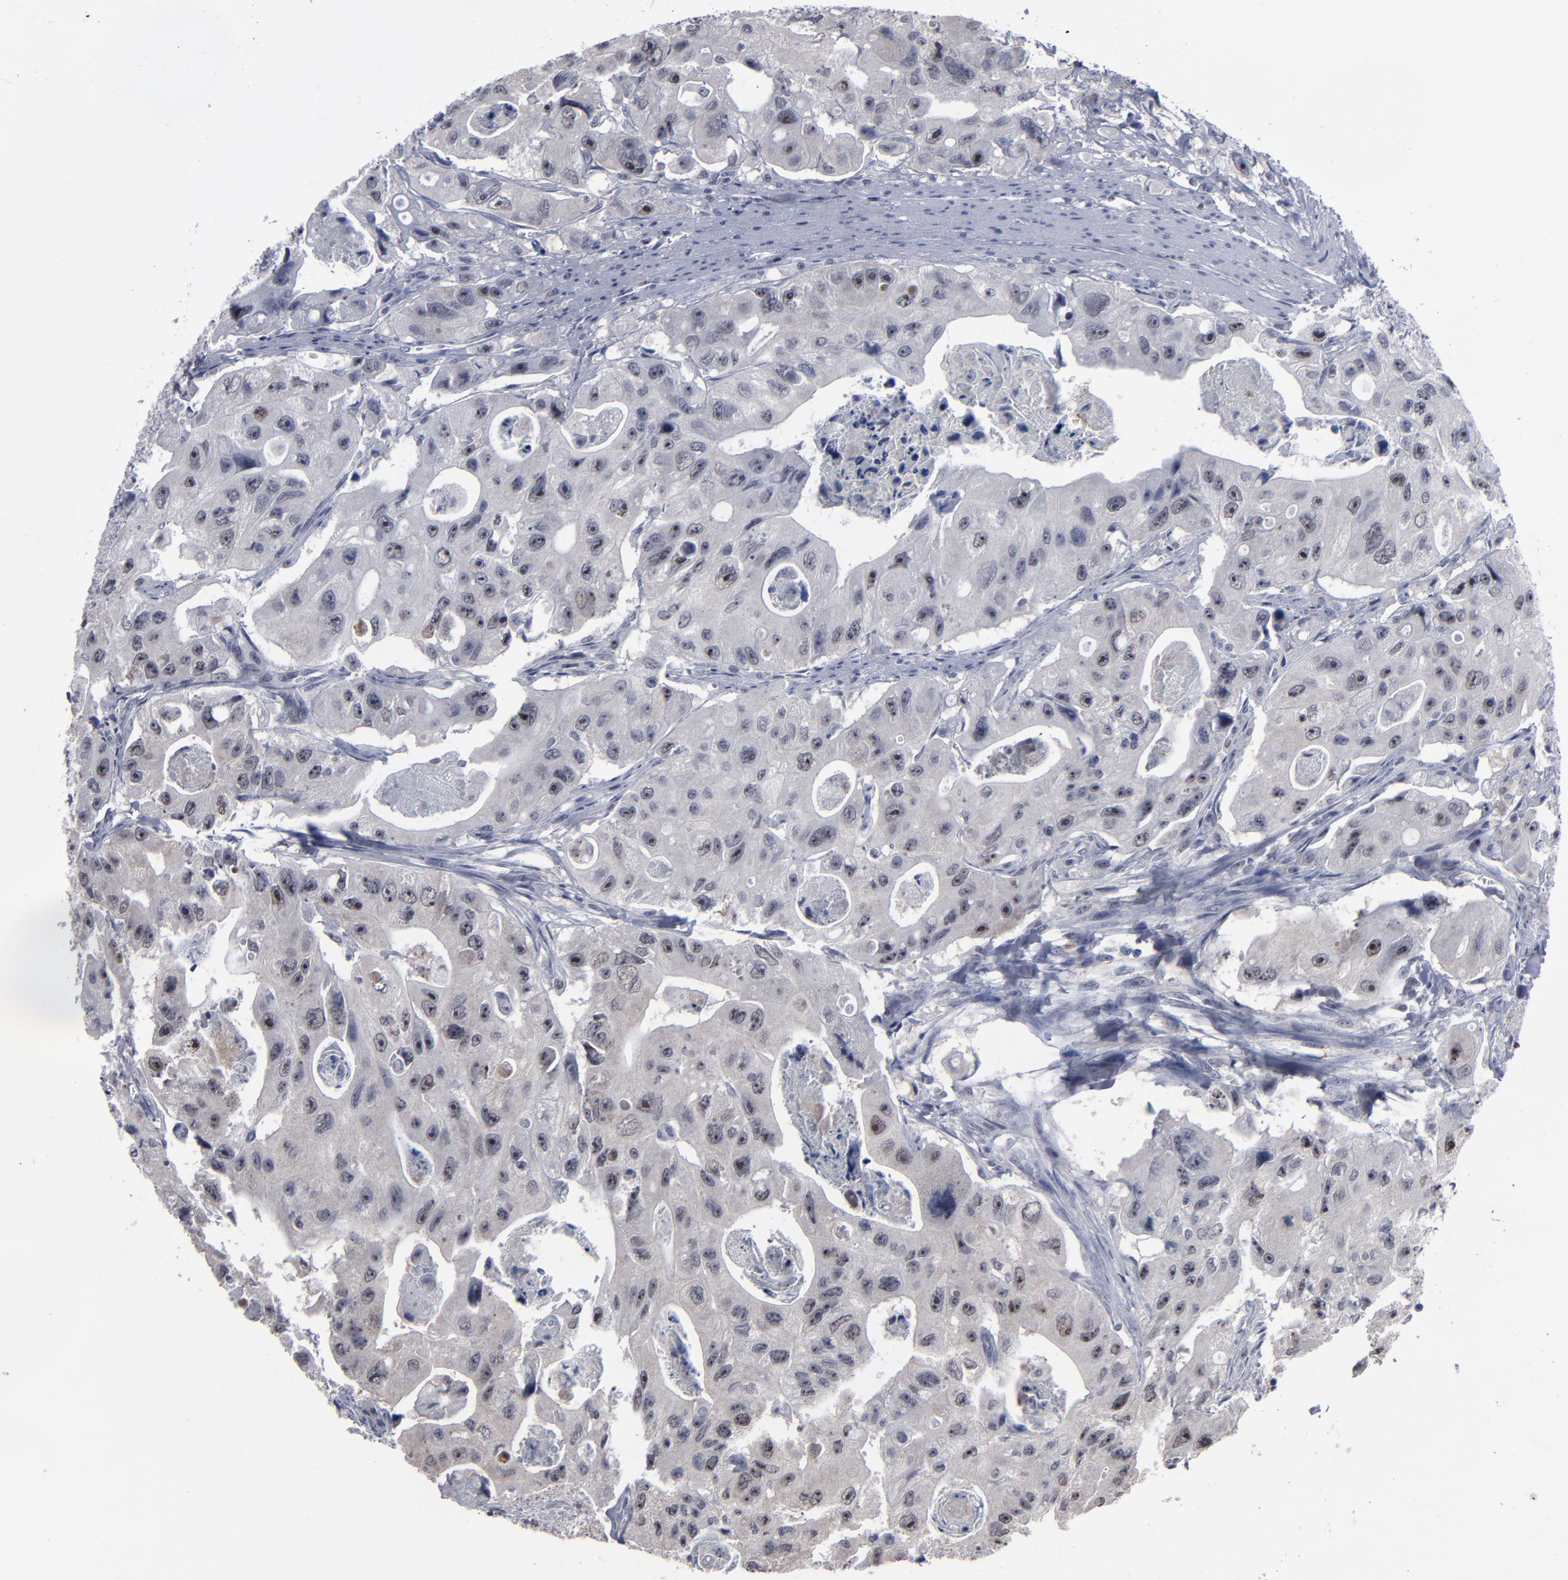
{"staining": {"intensity": "moderate", "quantity": "25%-75%", "location": "nuclear"}, "tissue": "colorectal cancer", "cell_type": "Tumor cells", "image_type": "cancer", "snomed": [{"axis": "morphology", "description": "Adenocarcinoma, NOS"}, {"axis": "topography", "description": "Colon"}], "caption": "Human colorectal adenocarcinoma stained with a brown dye displays moderate nuclear positive staining in about 25%-75% of tumor cells.", "gene": "SSRP1", "patient": {"sex": "female", "age": 46}}